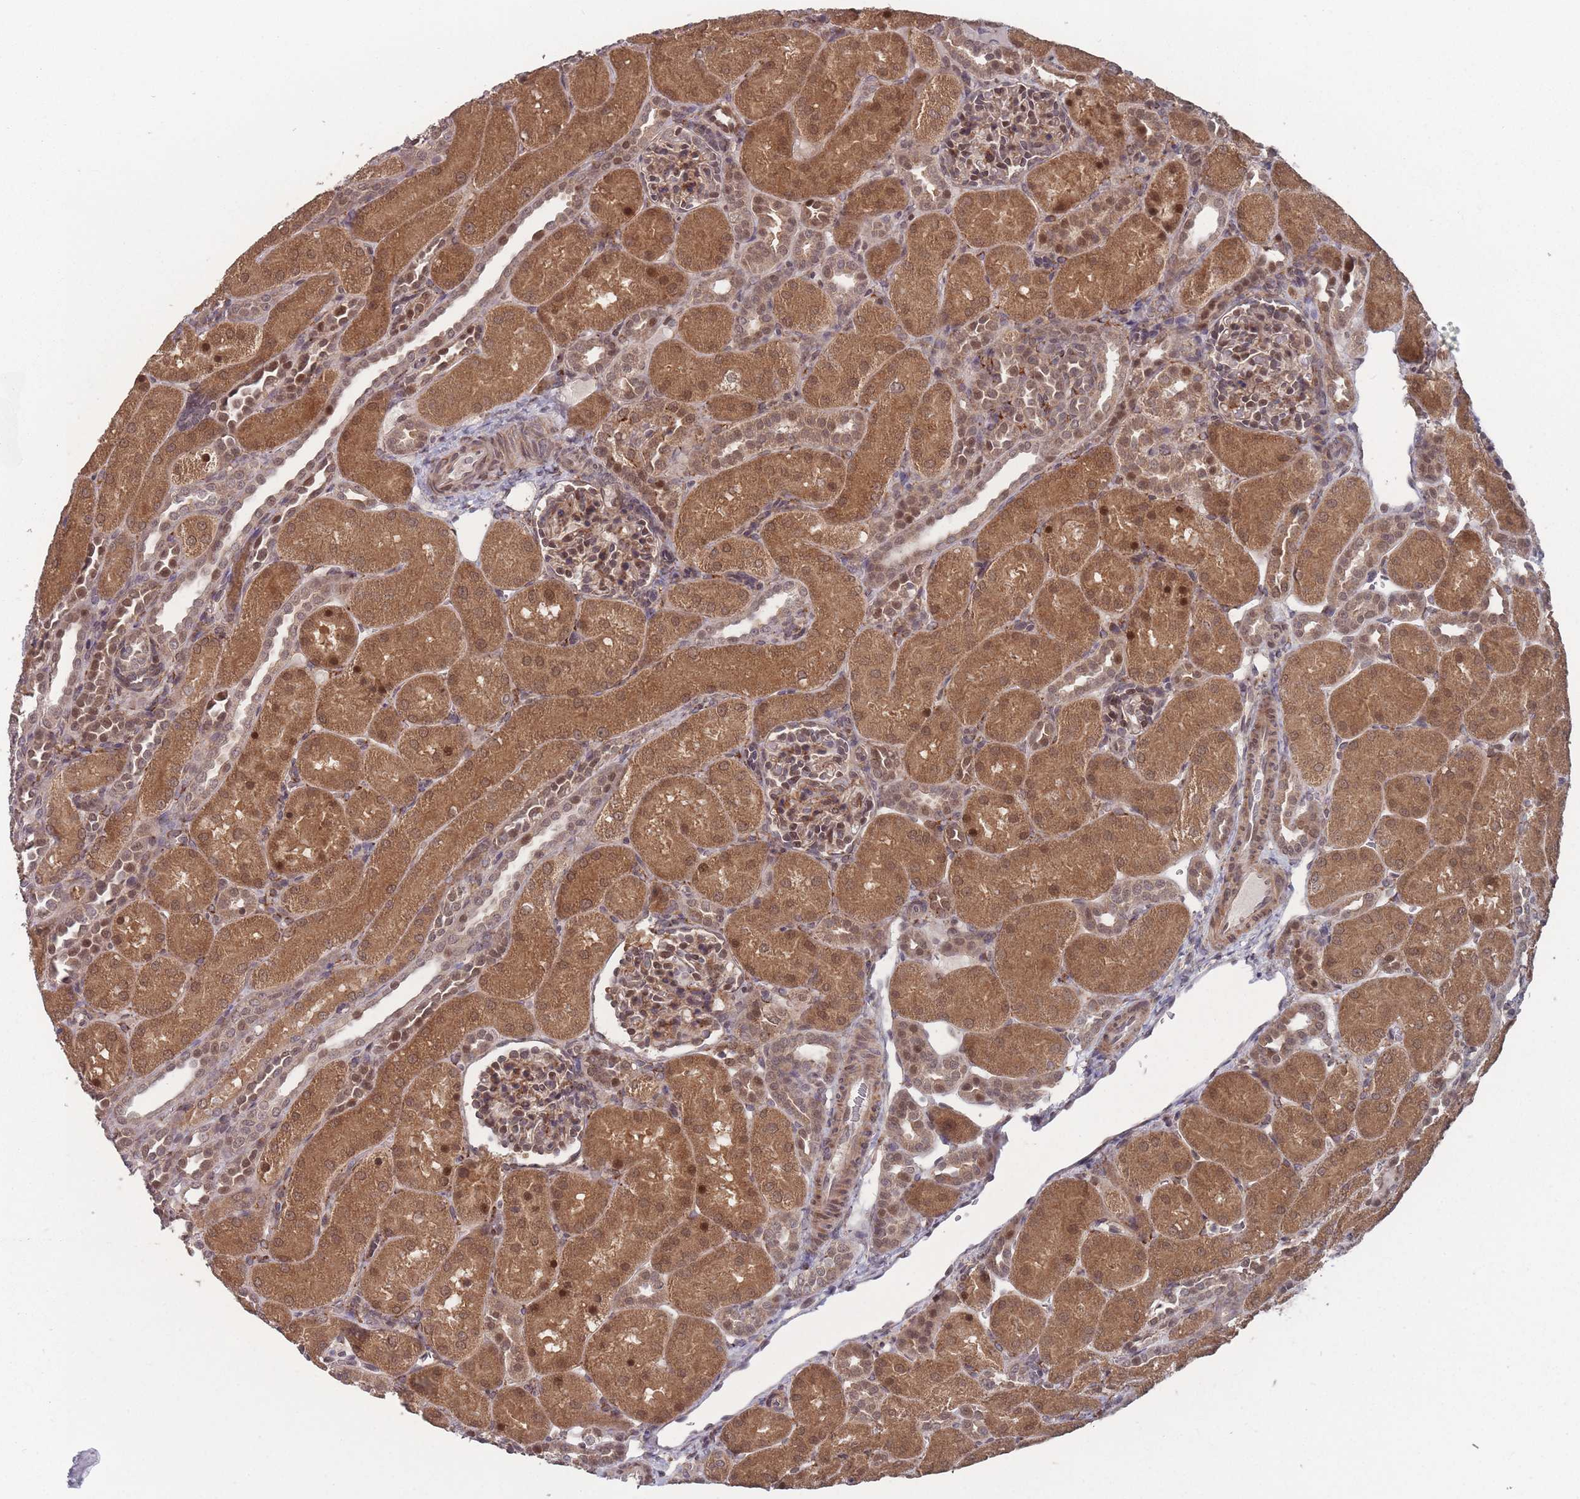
{"staining": {"intensity": "moderate", "quantity": ">75%", "location": "cytoplasmic/membranous,nuclear"}, "tissue": "kidney", "cell_type": "Cells in glomeruli", "image_type": "normal", "snomed": [{"axis": "morphology", "description": "Normal tissue, NOS"}, {"axis": "topography", "description": "Kidney"}], "caption": "An IHC photomicrograph of normal tissue is shown. Protein staining in brown highlights moderate cytoplasmic/membranous,nuclear positivity in kidney within cells in glomeruli.", "gene": "CNTRL", "patient": {"sex": "male", "age": 1}}